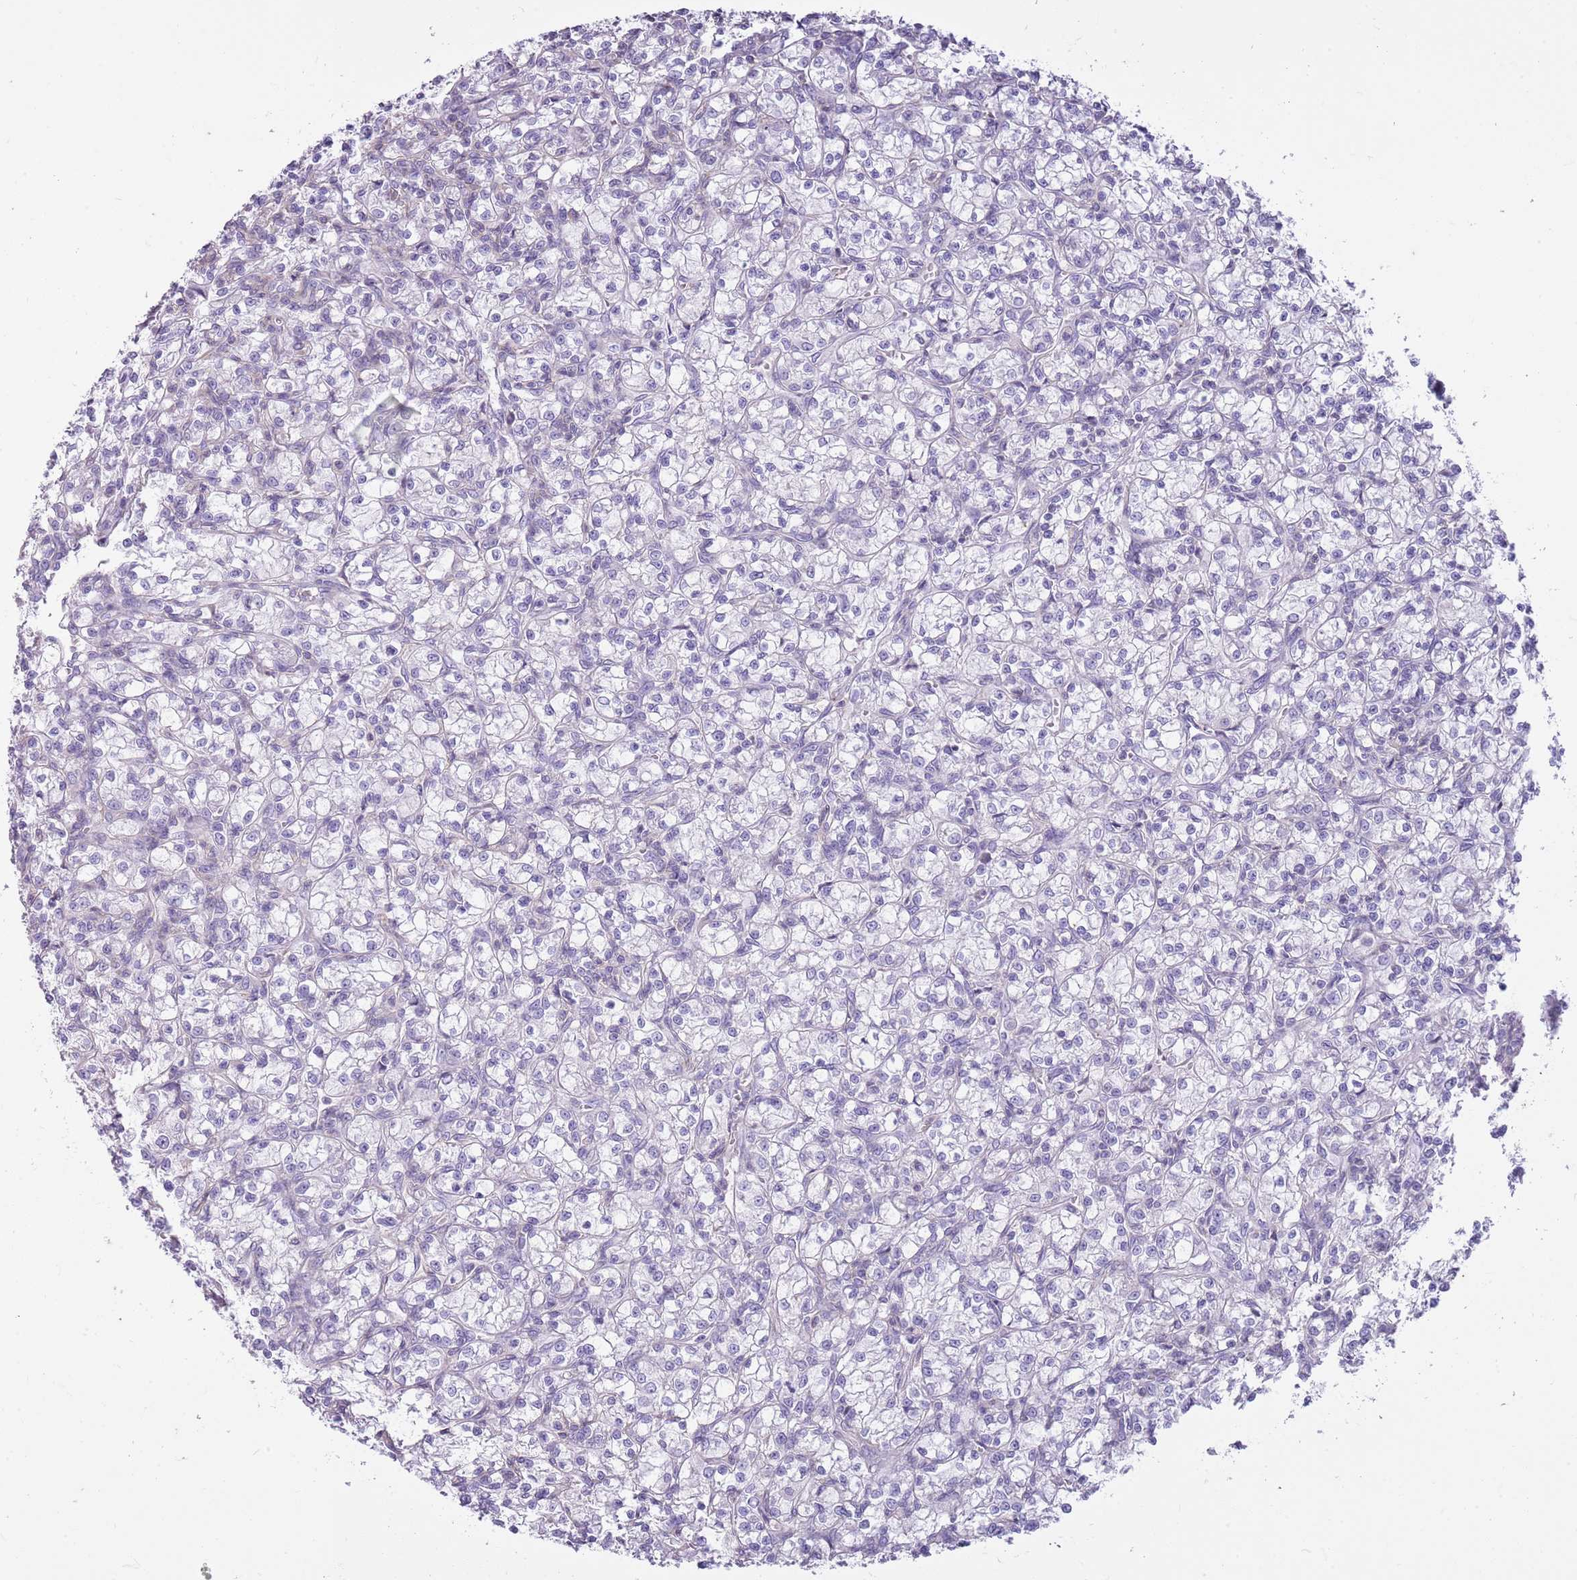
{"staining": {"intensity": "negative", "quantity": "none", "location": "none"}, "tissue": "renal cancer", "cell_type": "Tumor cells", "image_type": "cancer", "snomed": [{"axis": "morphology", "description": "Adenocarcinoma, NOS"}, {"axis": "topography", "description": "Kidney"}], "caption": "Tumor cells are negative for protein expression in human renal cancer.", "gene": "CNPPD1", "patient": {"sex": "female", "age": 59}}